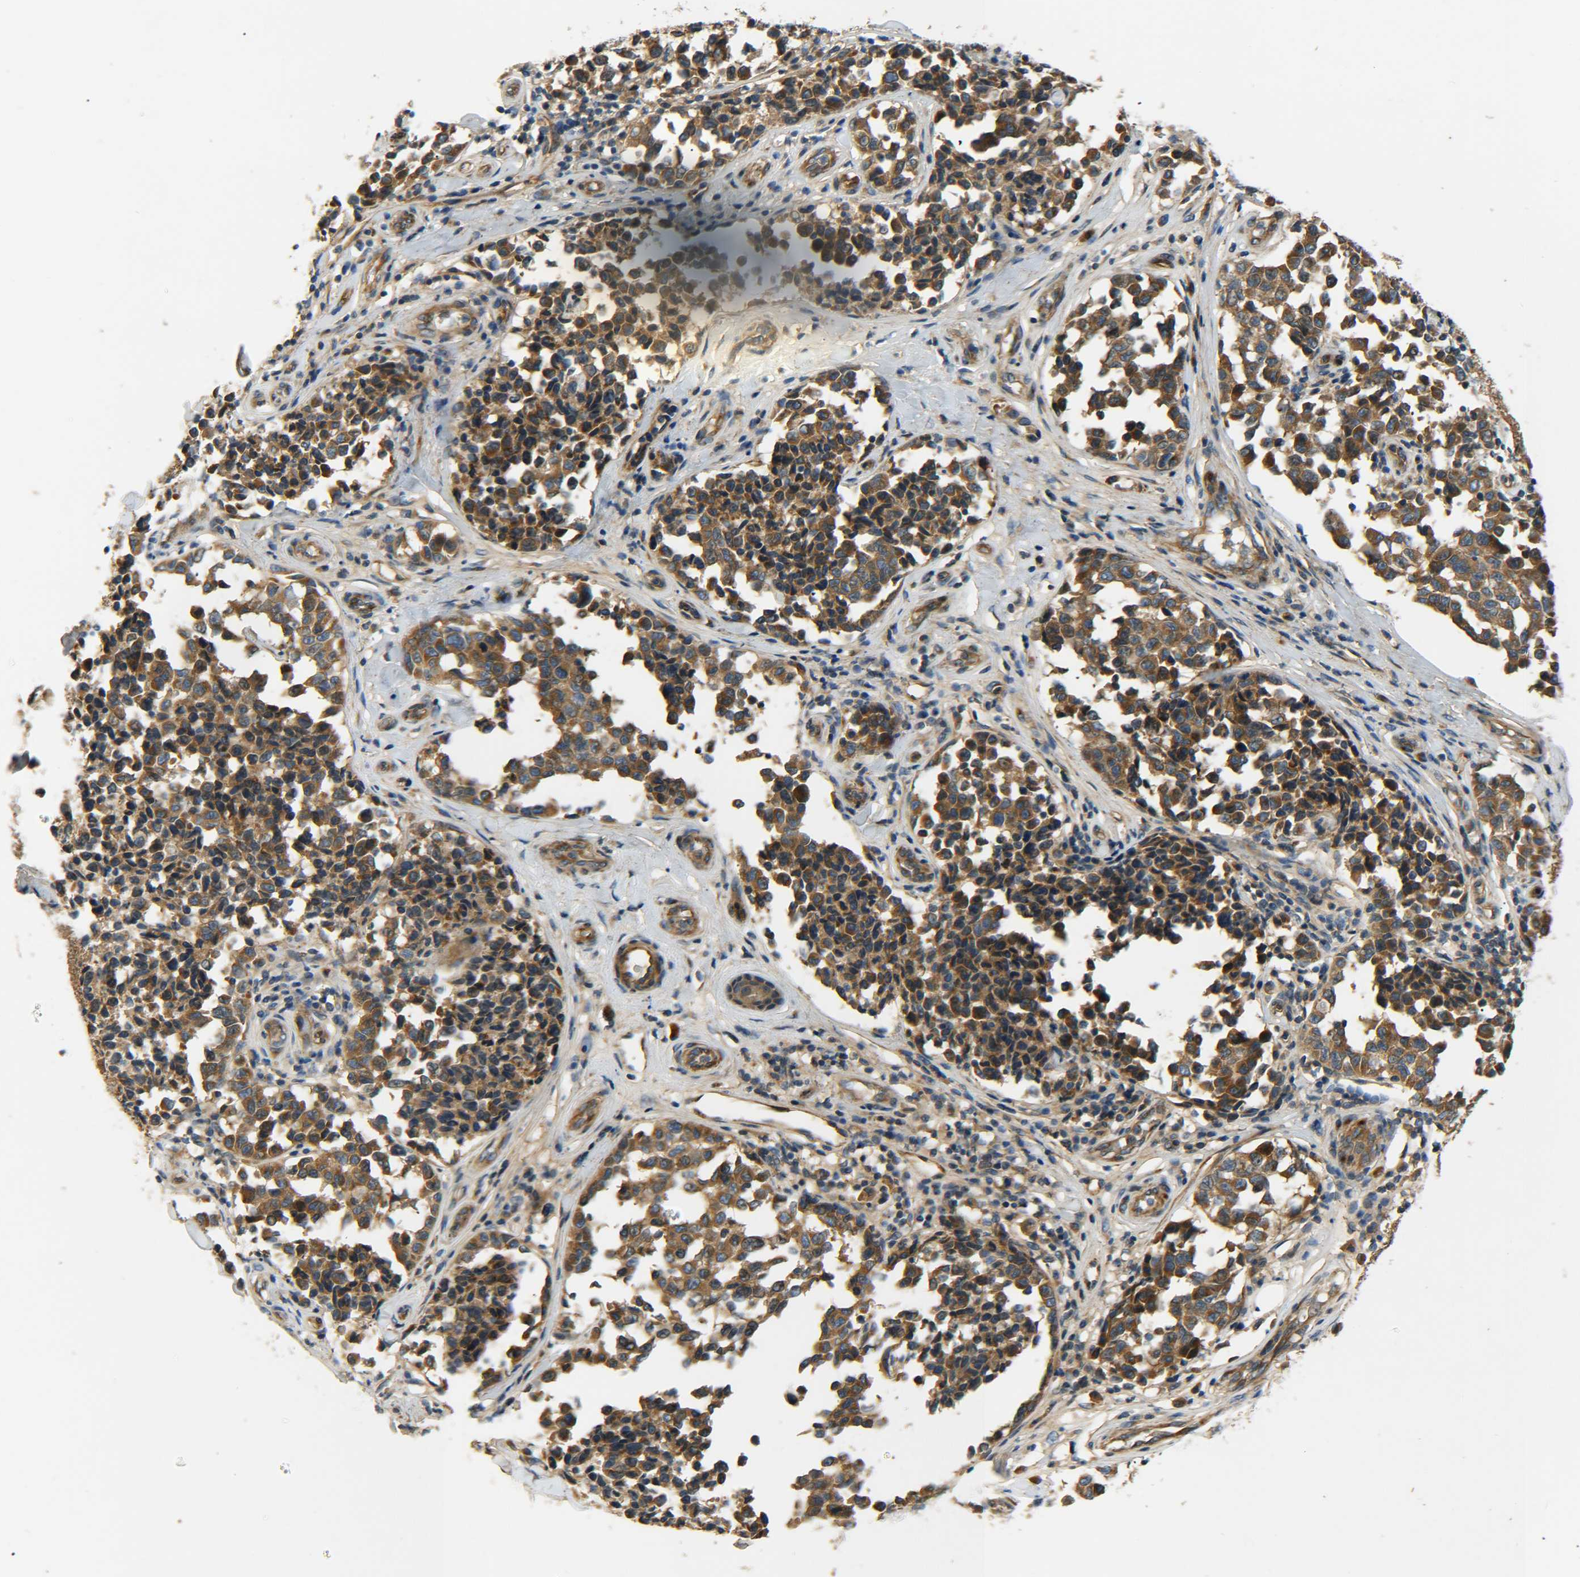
{"staining": {"intensity": "moderate", "quantity": ">75%", "location": "cytoplasmic/membranous"}, "tissue": "melanoma", "cell_type": "Tumor cells", "image_type": "cancer", "snomed": [{"axis": "morphology", "description": "Malignant melanoma, NOS"}, {"axis": "topography", "description": "Skin"}], "caption": "Immunohistochemistry photomicrograph of neoplastic tissue: human malignant melanoma stained using immunohistochemistry exhibits medium levels of moderate protein expression localized specifically in the cytoplasmic/membranous of tumor cells, appearing as a cytoplasmic/membranous brown color.", "gene": "LRCH3", "patient": {"sex": "female", "age": 64}}